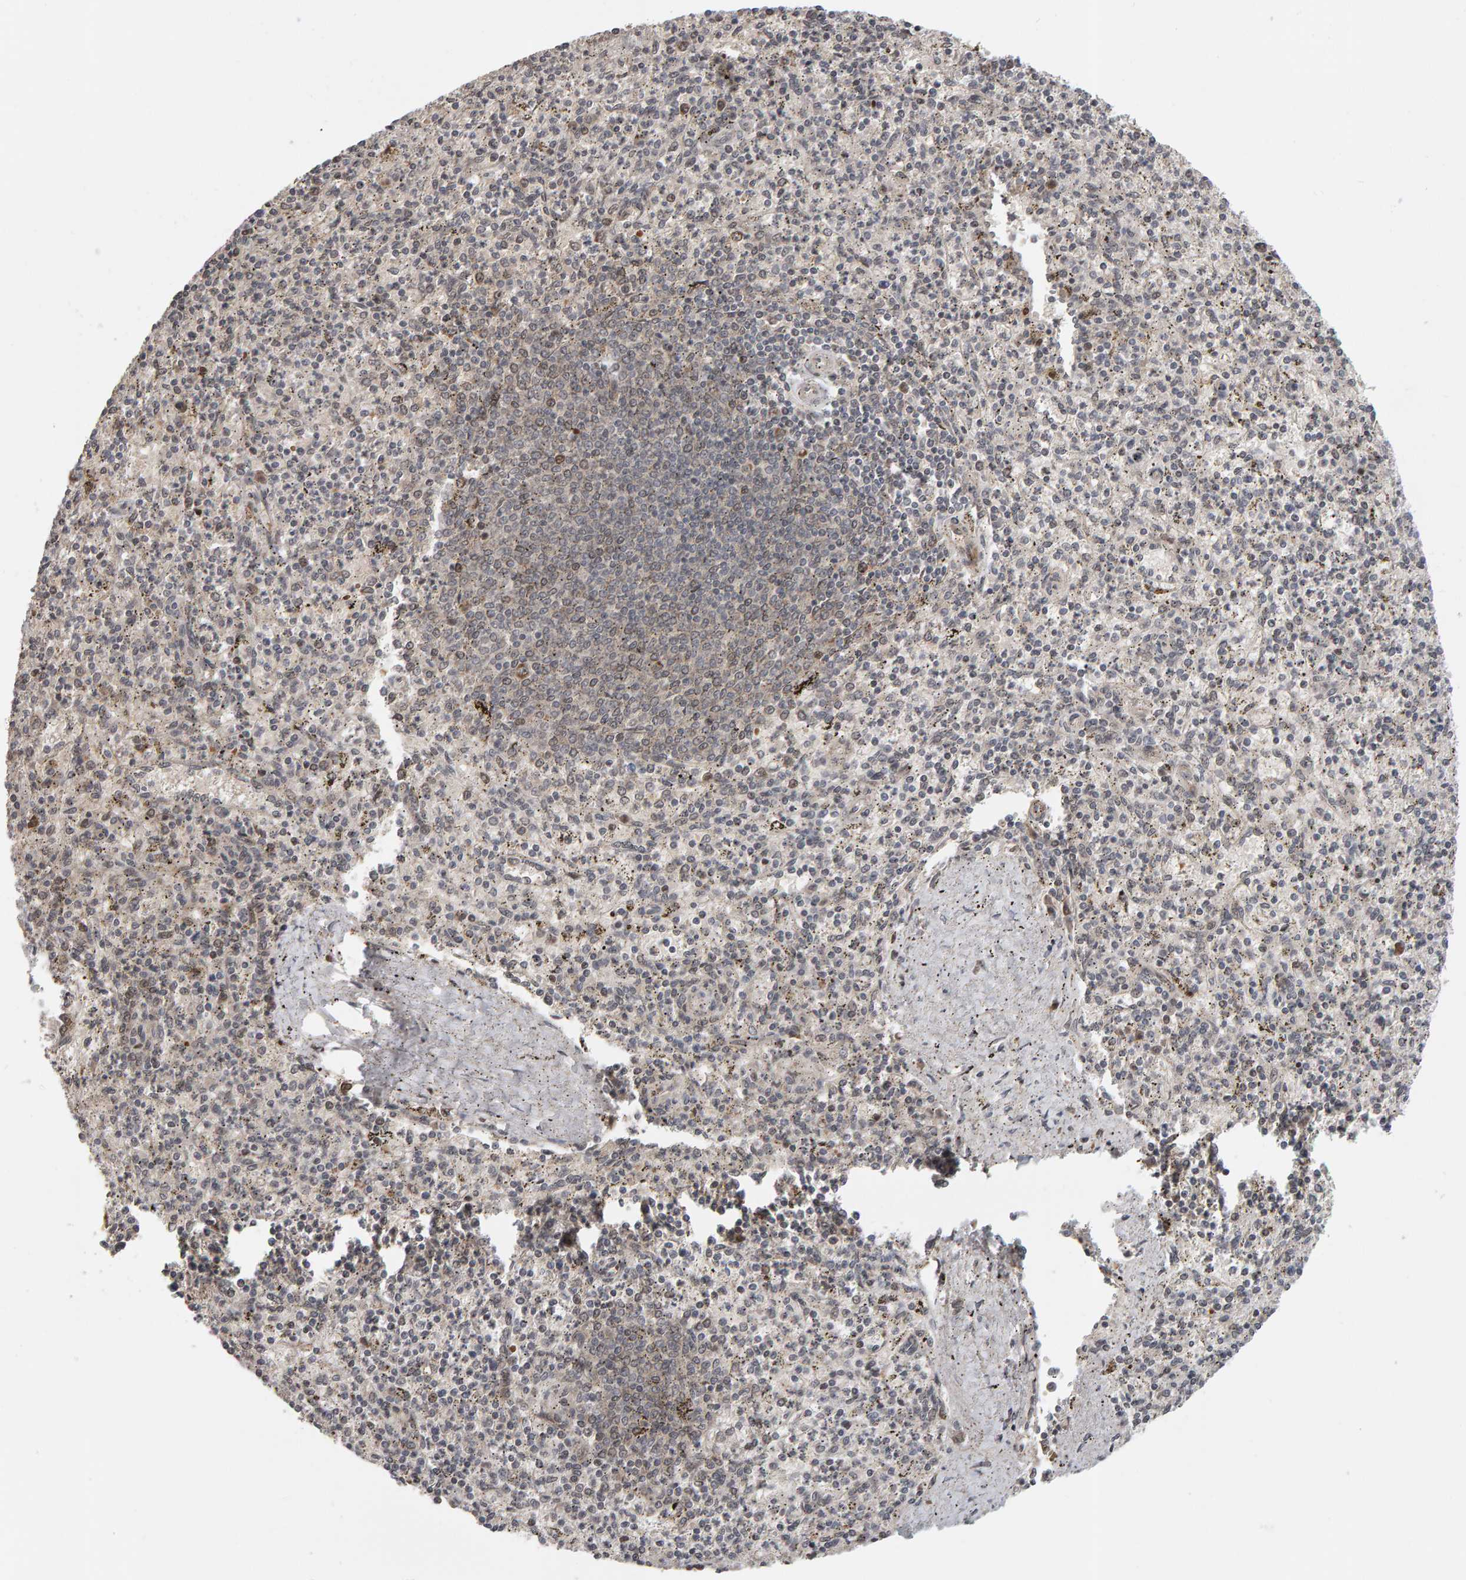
{"staining": {"intensity": "weak", "quantity": "<25%", "location": "nuclear"}, "tissue": "spleen", "cell_type": "Cells in red pulp", "image_type": "normal", "snomed": [{"axis": "morphology", "description": "Normal tissue, NOS"}, {"axis": "topography", "description": "Spleen"}], "caption": "Immunohistochemical staining of normal spleen displays no significant expression in cells in red pulp.", "gene": "DAP3", "patient": {"sex": "male", "age": 72}}